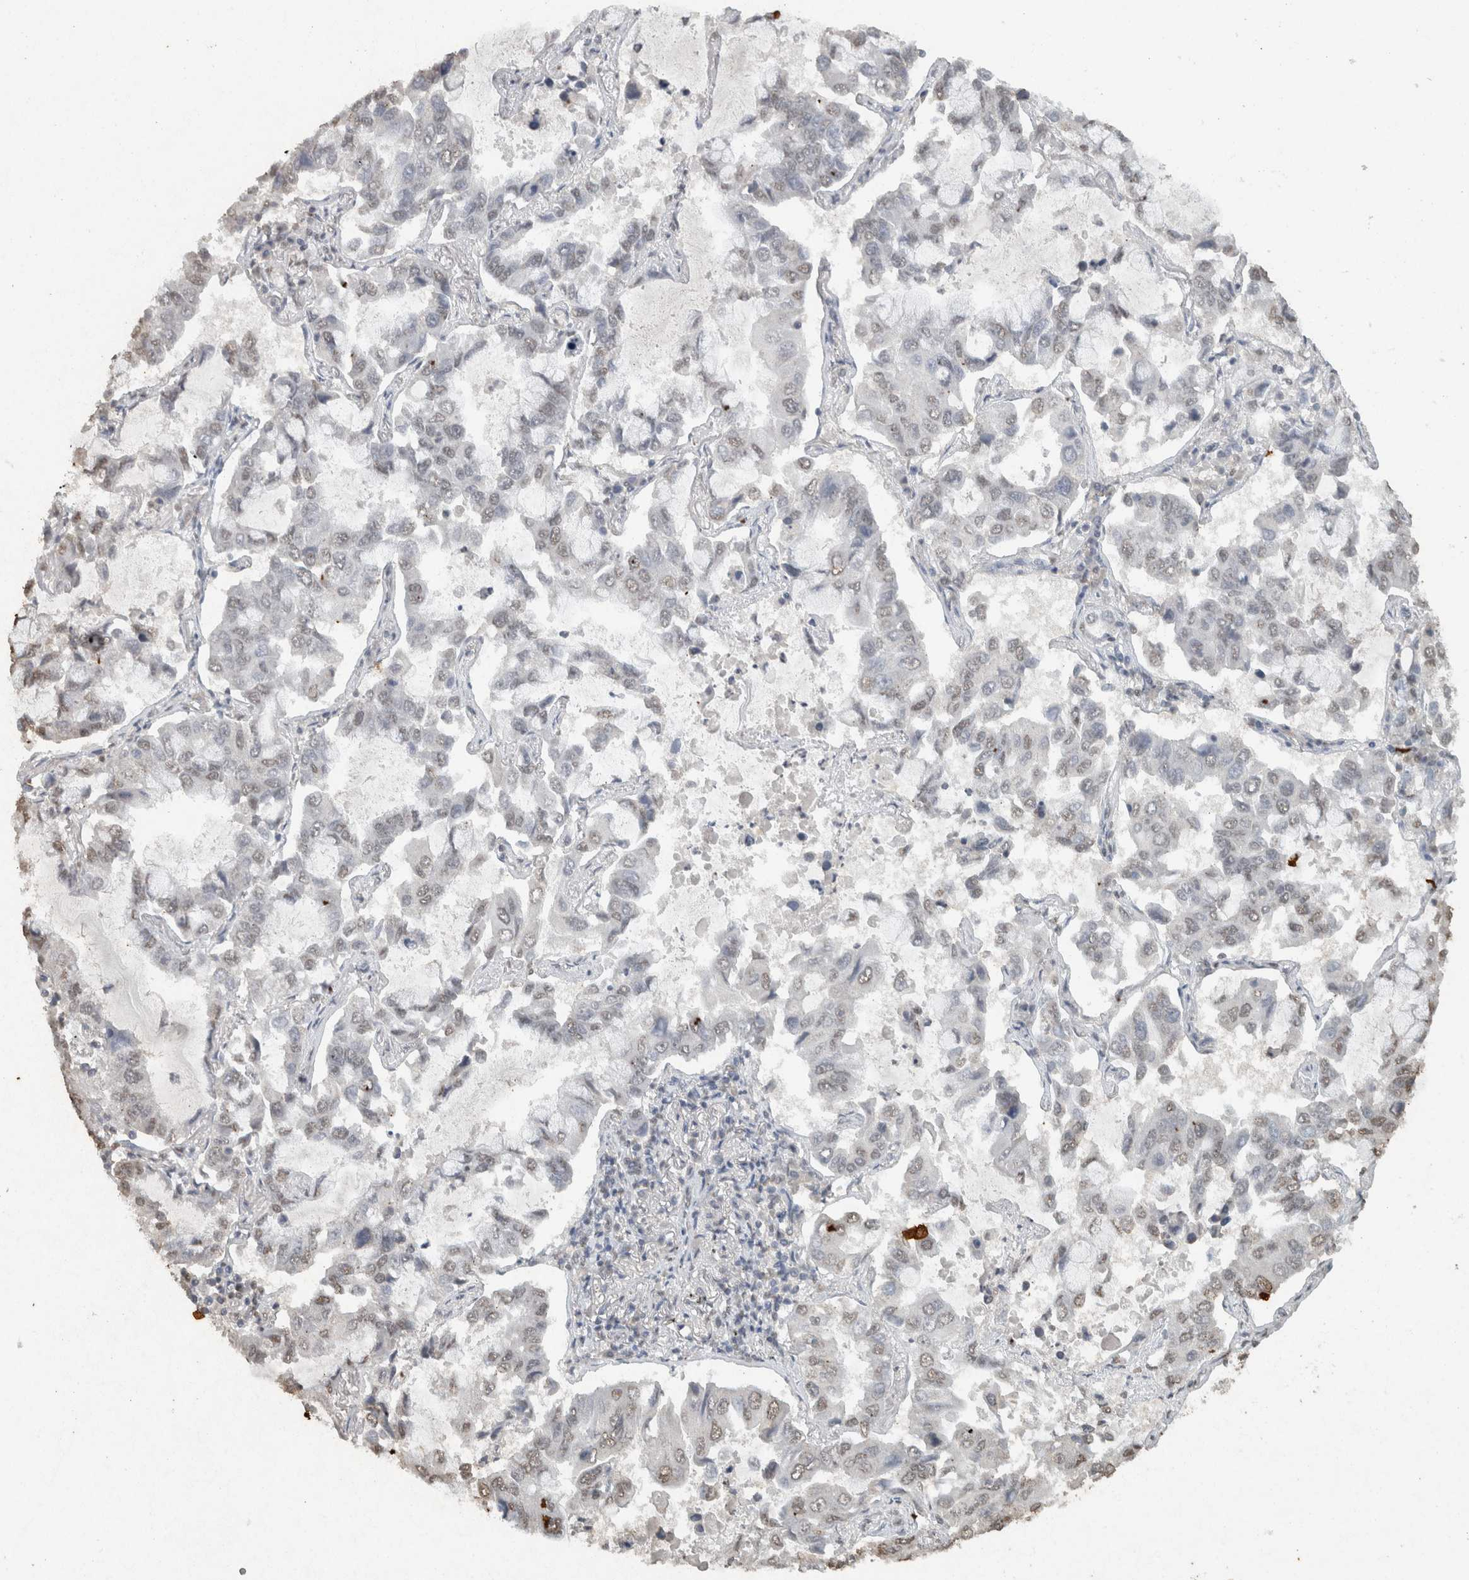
{"staining": {"intensity": "weak", "quantity": "<25%", "location": "nuclear"}, "tissue": "lung cancer", "cell_type": "Tumor cells", "image_type": "cancer", "snomed": [{"axis": "morphology", "description": "Adenocarcinoma, NOS"}, {"axis": "topography", "description": "Lung"}], "caption": "This is an immunohistochemistry micrograph of lung cancer. There is no positivity in tumor cells.", "gene": "HAND2", "patient": {"sex": "male", "age": 64}}